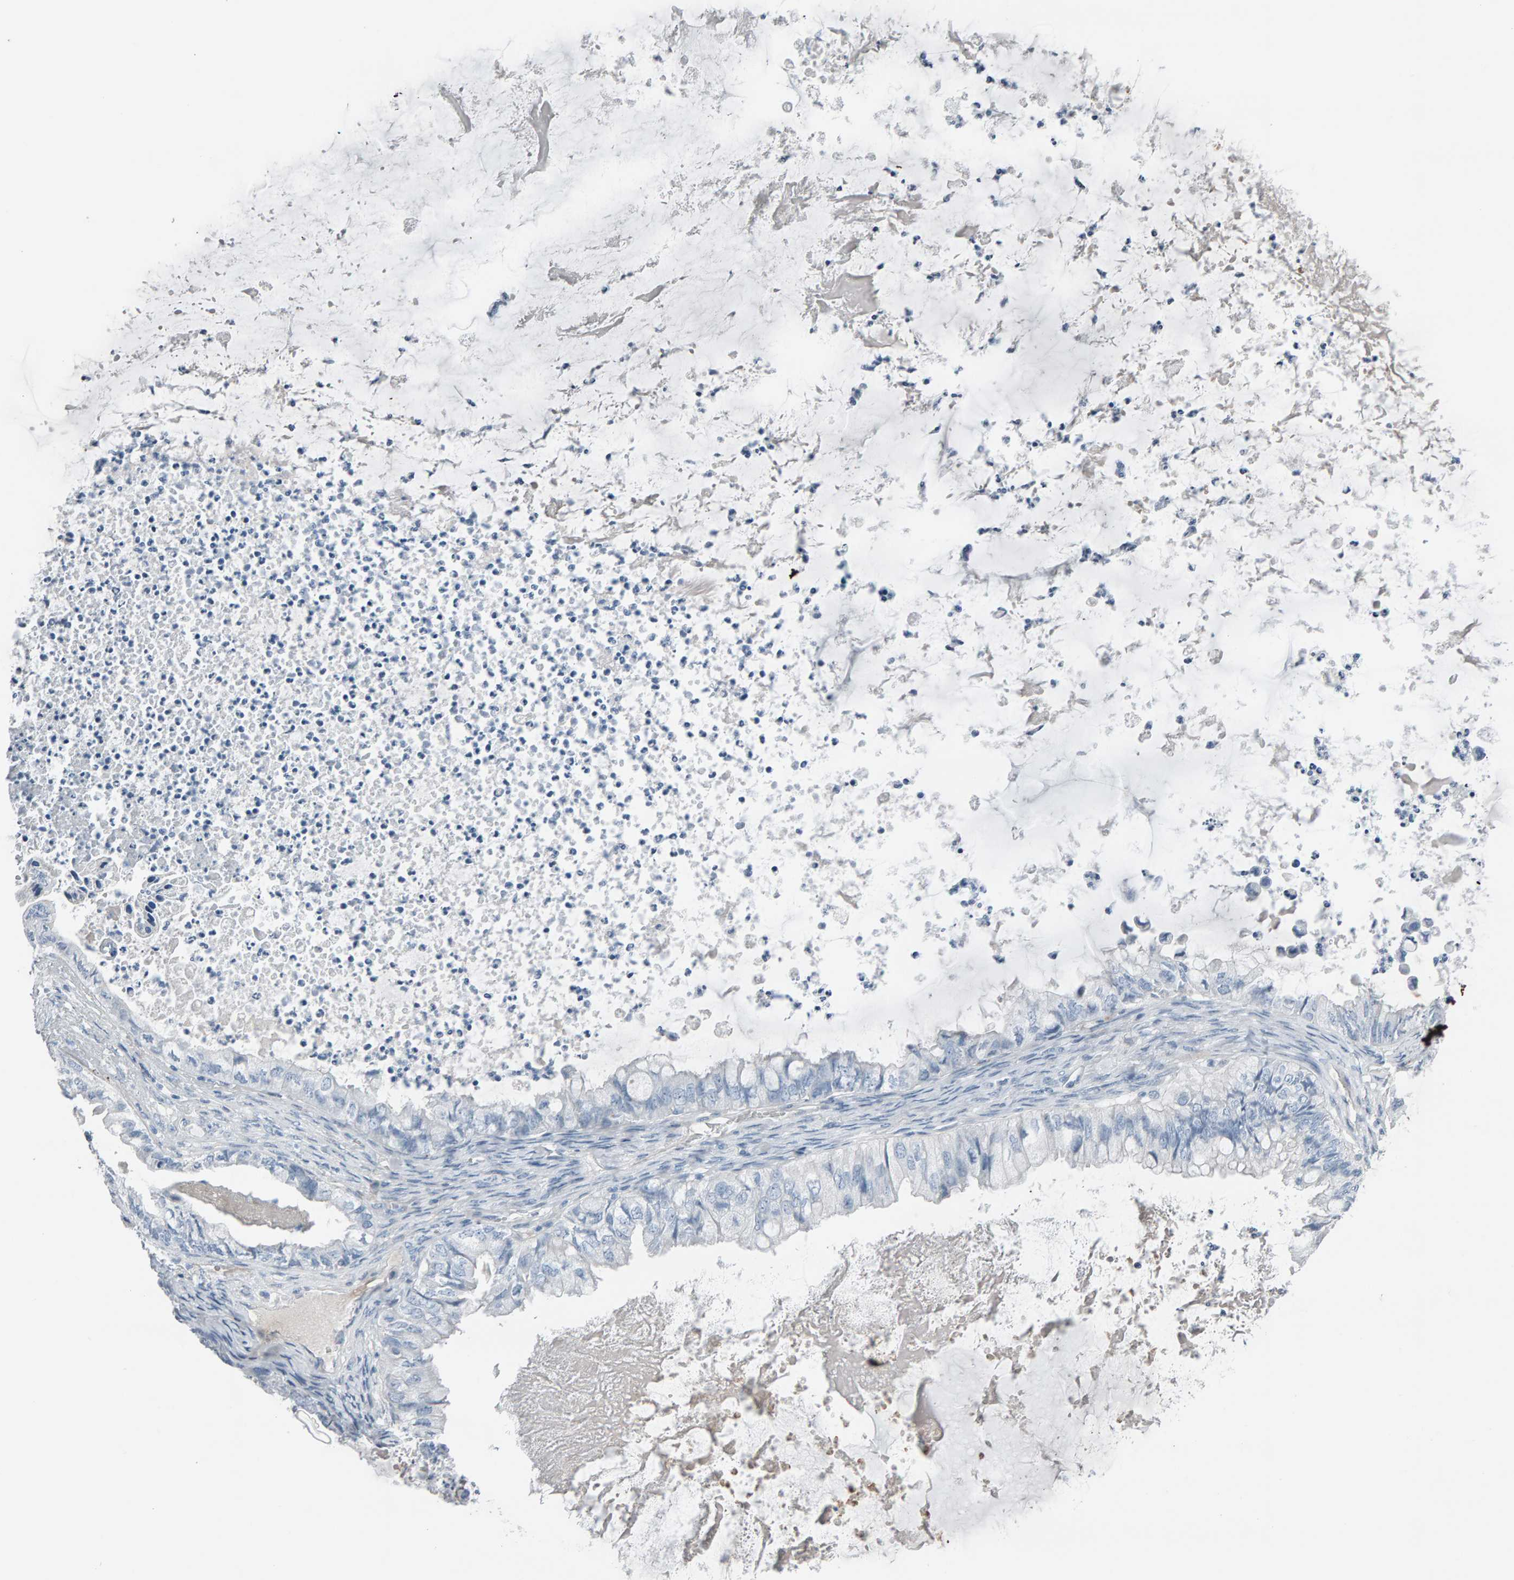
{"staining": {"intensity": "negative", "quantity": "none", "location": "none"}, "tissue": "ovarian cancer", "cell_type": "Tumor cells", "image_type": "cancer", "snomed": [{"axis": "morphology", "description": "Cystadenocarcinoma, mucinous, NOS"}, {"axis": "topography", "description": "Ovary"}], "caption": "Photomicrograph shows no significant protein expression in tumor cells of ovarian mucinous cystadenocarcinoma. The staining was performed using DAB to visualize the protein expression in brown, while the nuclei were stained in blue with hematoxylin (Magnification: 20x).", "gene": "IPPK", "patient": {"sex": "female", "age": 80}}